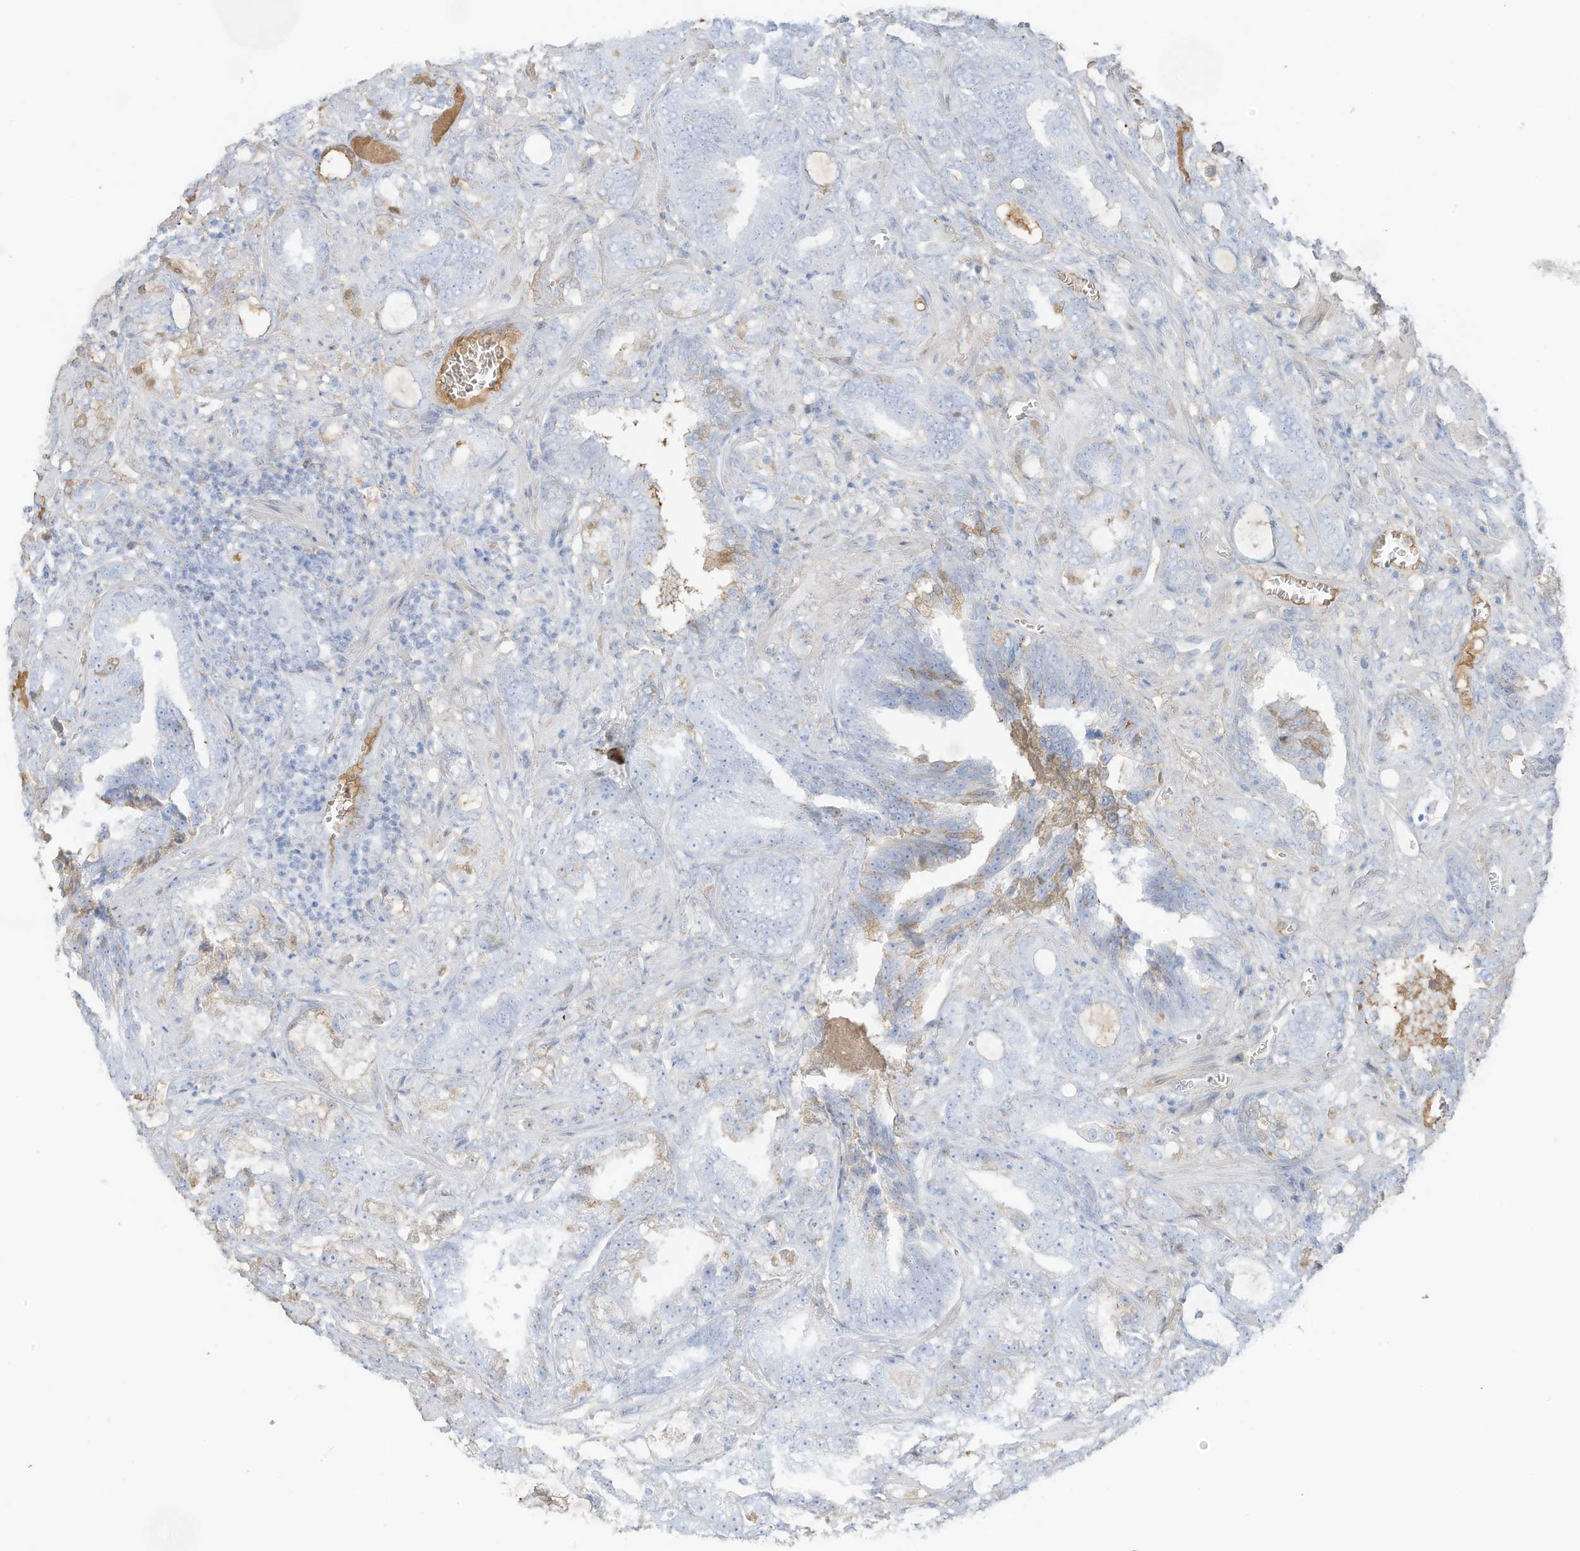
{"staining": {"intensity": "negative", "quantity": "none", "location": "none"}, "tissue": "prostate cancer", "cell_type": "Tumor cells", "image_type": "cancer", "snomed": [{"axis": "morphology", "description": "Adenocarcinoma, High grade"}, {"axis": "topography", "description": "Prostate and seminal vesicle, NOS"}], "caption": "Protein analysis of prostate adenocarcinoma (high-grade) shows no significant expression in tumor cells.", "gene": "HSD17B13", "patient": {"sex": "male", "age": 67}}